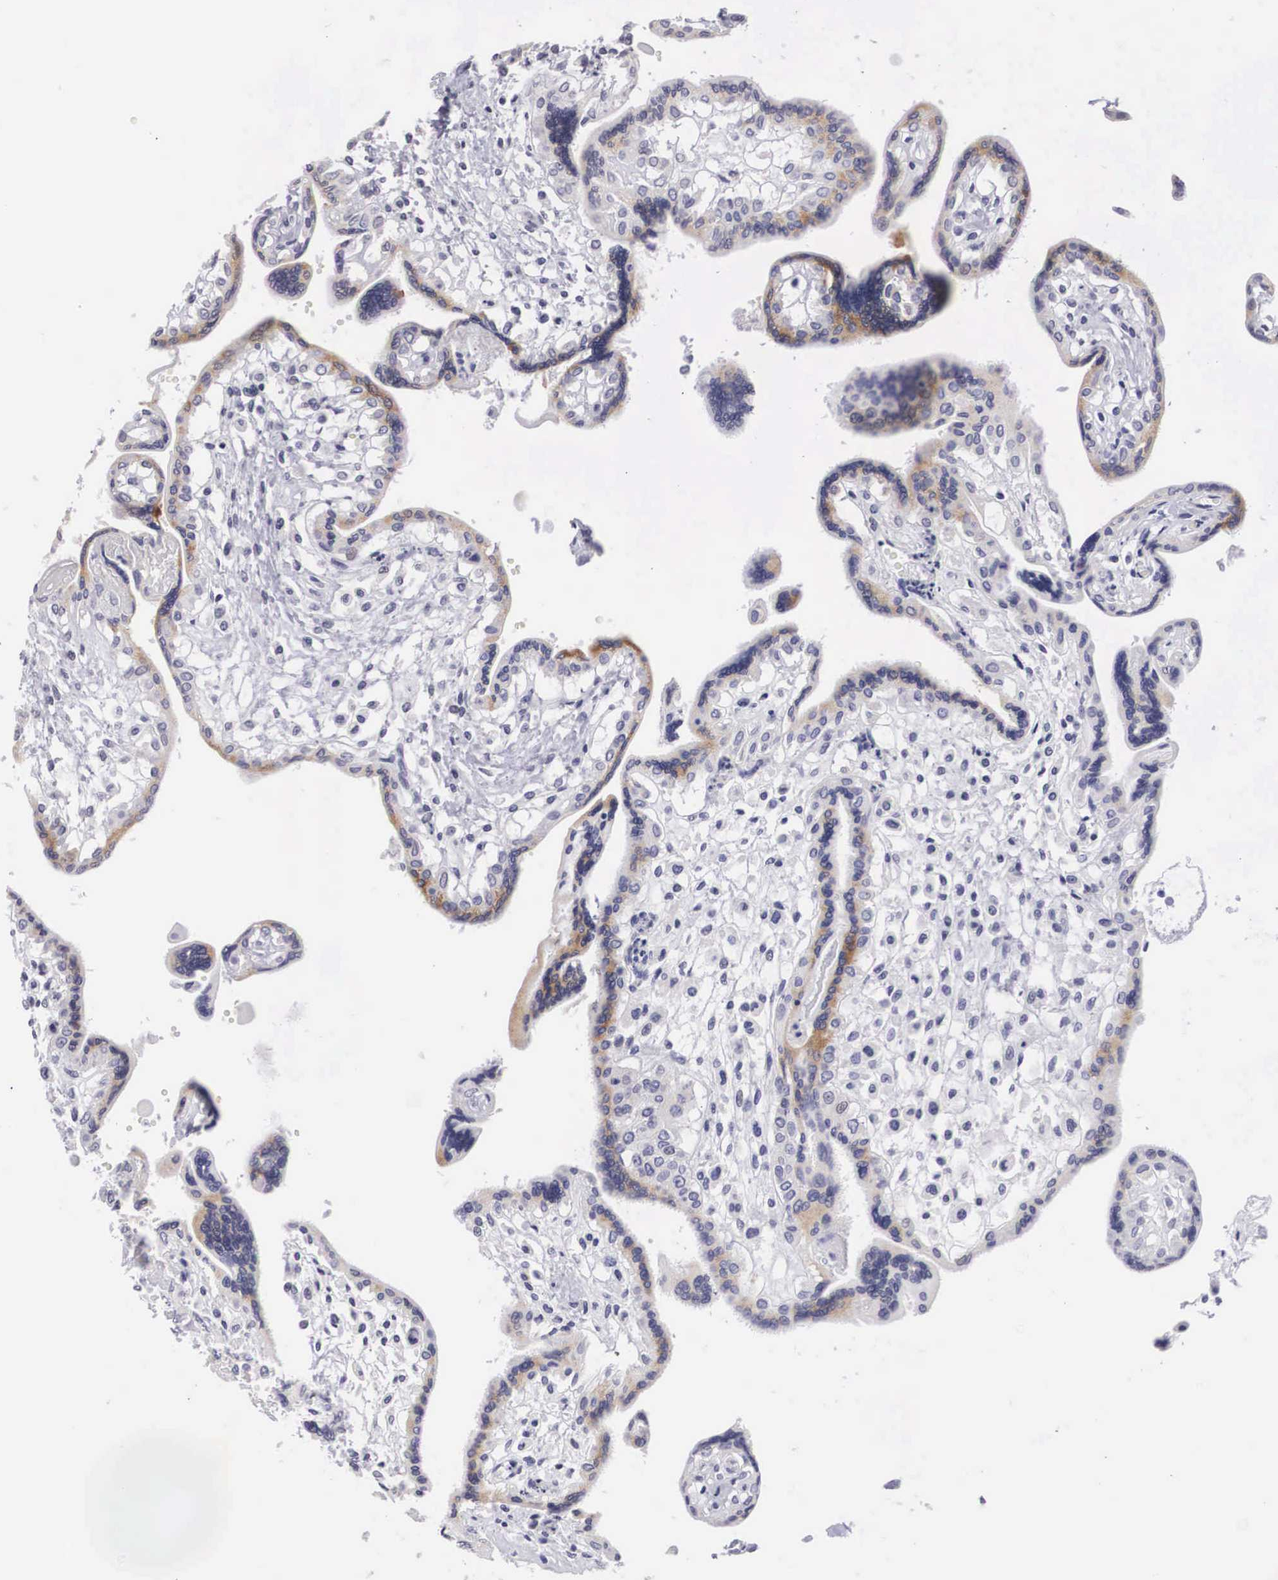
{"staining": {"intensity": "negative", "quantity": "none", "location": "none"}, "tissue": "placenta", "cell_type": "Decidual cells", "image_type": "normal", "snomed": [{"axis": "morphology", "description": "Normal tissue, NOS"}, {"axis": "topography", "description": "Placenta"}], "caption": "Immunohistochemical staining of unremarkable human placenta demonstrates no significant expression in decidual cells. (DAB immunohistochemistry (IHC), high magnification).", "gene": "ARMCX3", "patient": {"sex": "female", "age": 31}}